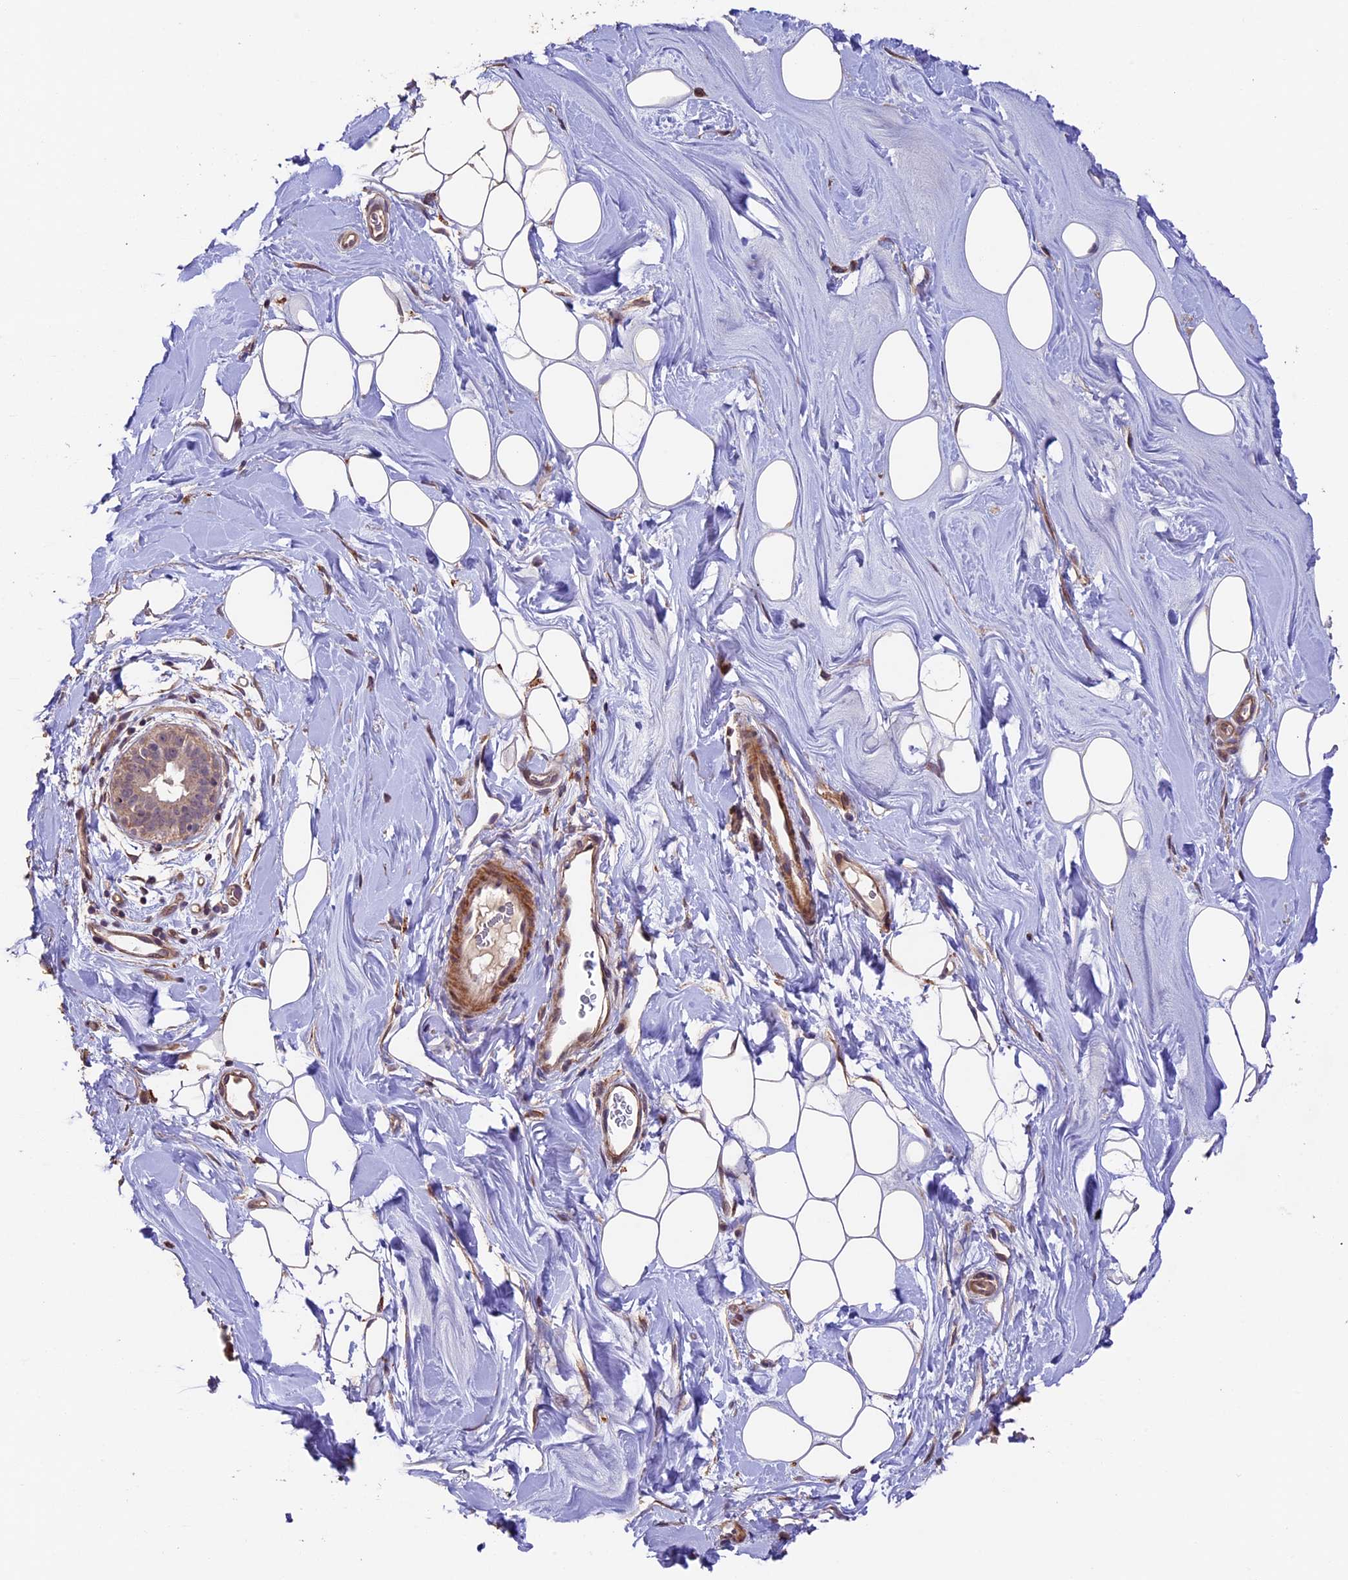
{"staining": {"intensity": "weak", "quantity": ">75%", "location": "cytoplasmic/membranous"}, "tissue": "adipose tissue", "cell_type": "Adipocytes", "image_type": "normal", "snomed": [{"axis": "morphology", "description": "Normal tissue, NOS"}, {"axis": "topography", "description": "Breast"}], "caption": "The histopathology image reveals immunohistochemical staining of benign adipose tissue. There is weak cytoplasmic/membranous positivity is present in about >75% of adipocytes.", "gene": "GNB5", "patient": {"sex": "female", "age": 26}}